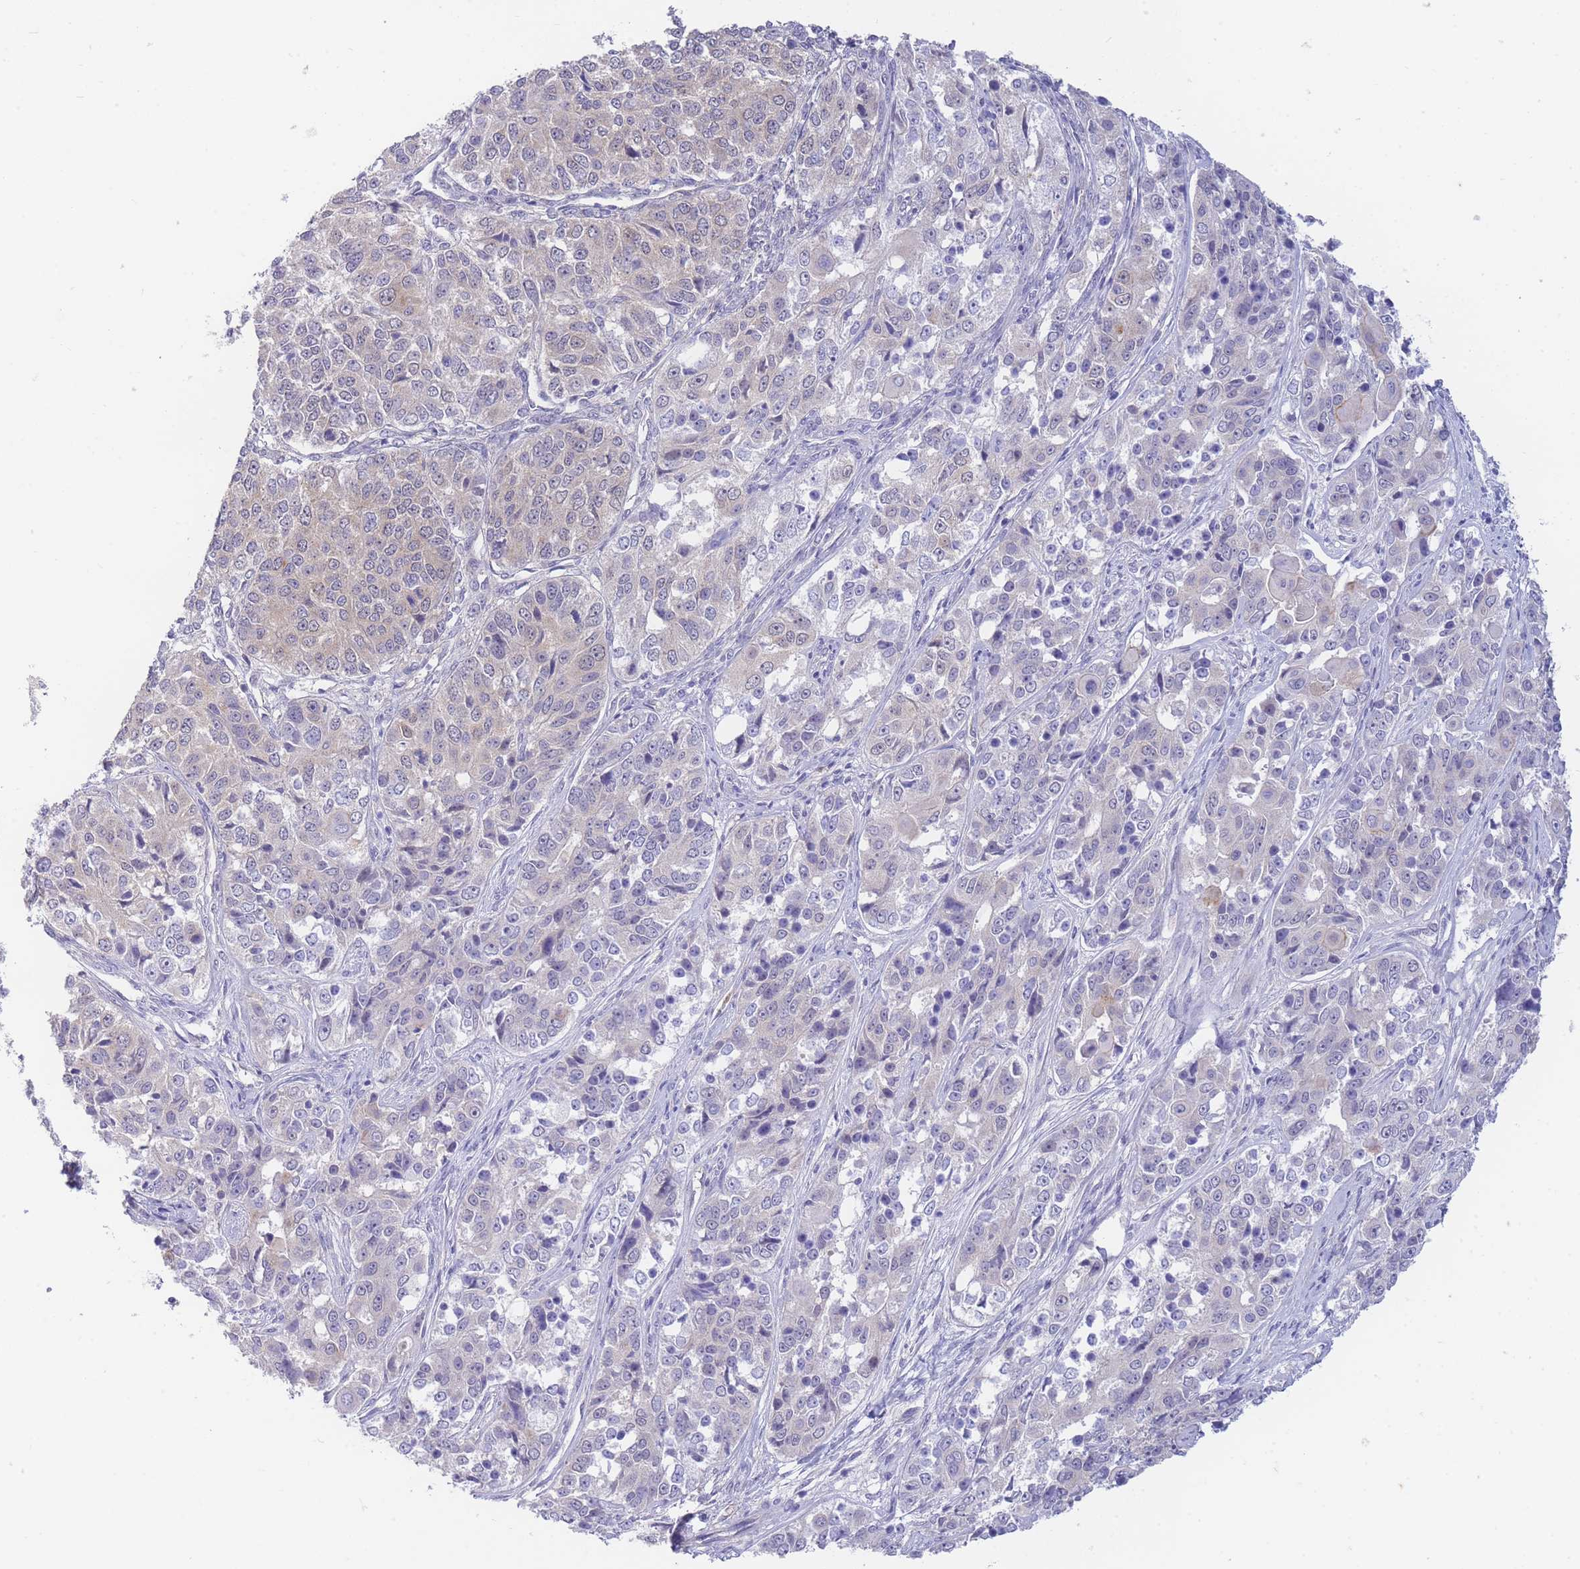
{"staining": {"intensity": "negative", "quantity": "none", "location": "none"}, "tissue": "ovarian cancer", "cell_type": "Tumor cells", "image_type": "cancer", "snomed": [{"axis": "morphology", "description": "Carcinoma, endometroid"}, {"axis": "topography", "description": "Ovary"}], "caption": "High magnification brightfield microscopy of ovarian endometroid carcinoma stained with DAB (brown) and counterstained with hematoxylin (blue): tumor cells show no significant positivity.", "gene": "SUGT1", "patient": {"sex": "female", "age": 51}}